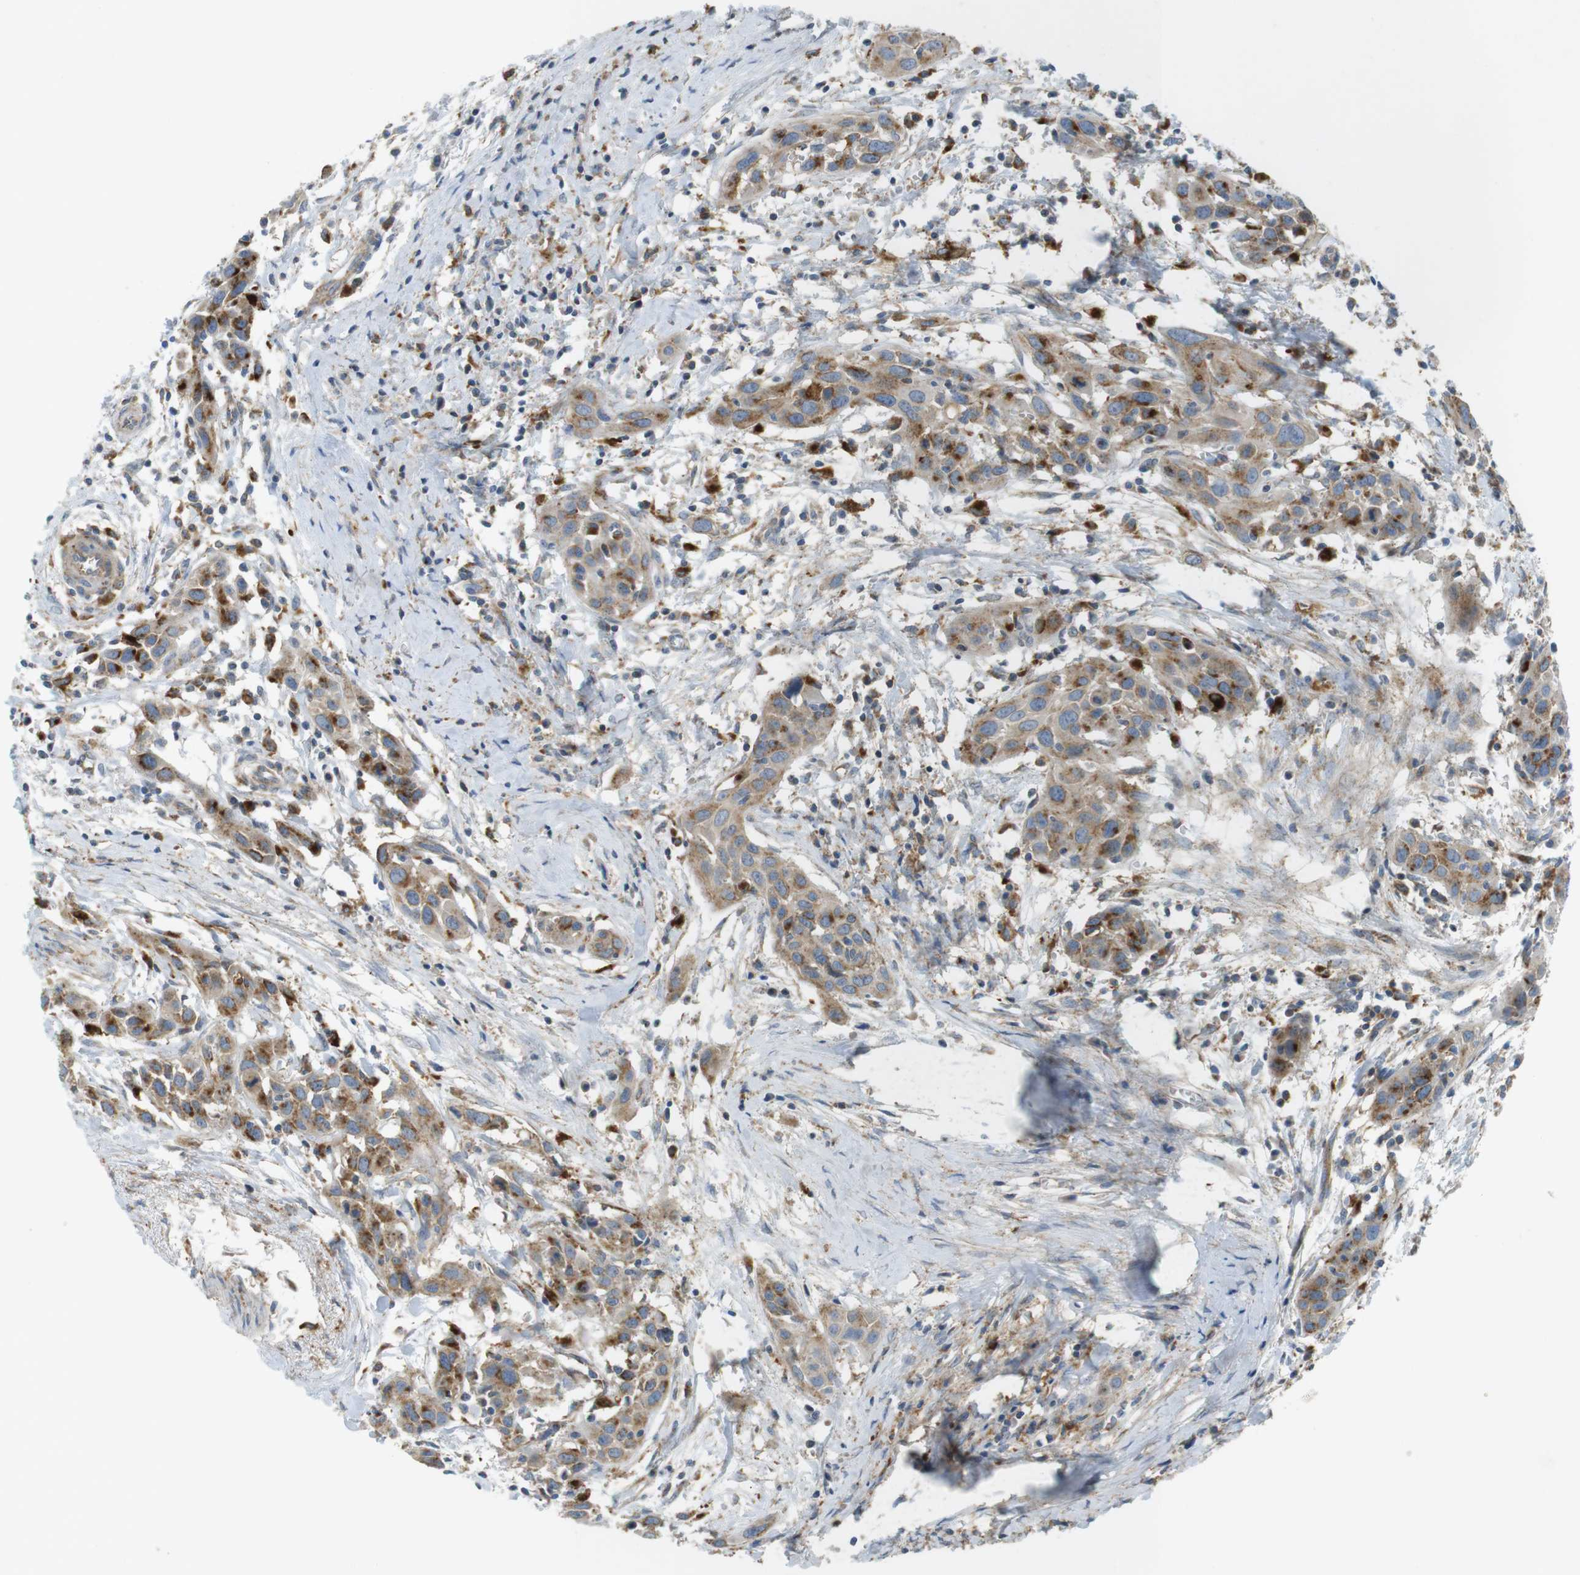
{"staining": {"intensity": "moderate", "quantity": ">75%", "location": "cytoplasmic/membranous"}, "tissue": "head and neck cancer", "cell_type": "Tumor cells", "image_type": "cancer", "snomed": [{"axis": "morphology", "description": "Squamous cell carcinoma, NOS"}, {"axis": "topography", "description": "Oral tissue"}, {"axis": "topography", "description": "Head-Neck"}], "caption": "Immunohistochemical staining of human head and neck cancer reveals medium levels of moderate cytoplasmic/membranous expression in about >75% of tumor cells.", "gene": "LAMP1", "patient": {"sex": "female", "age": 50}}